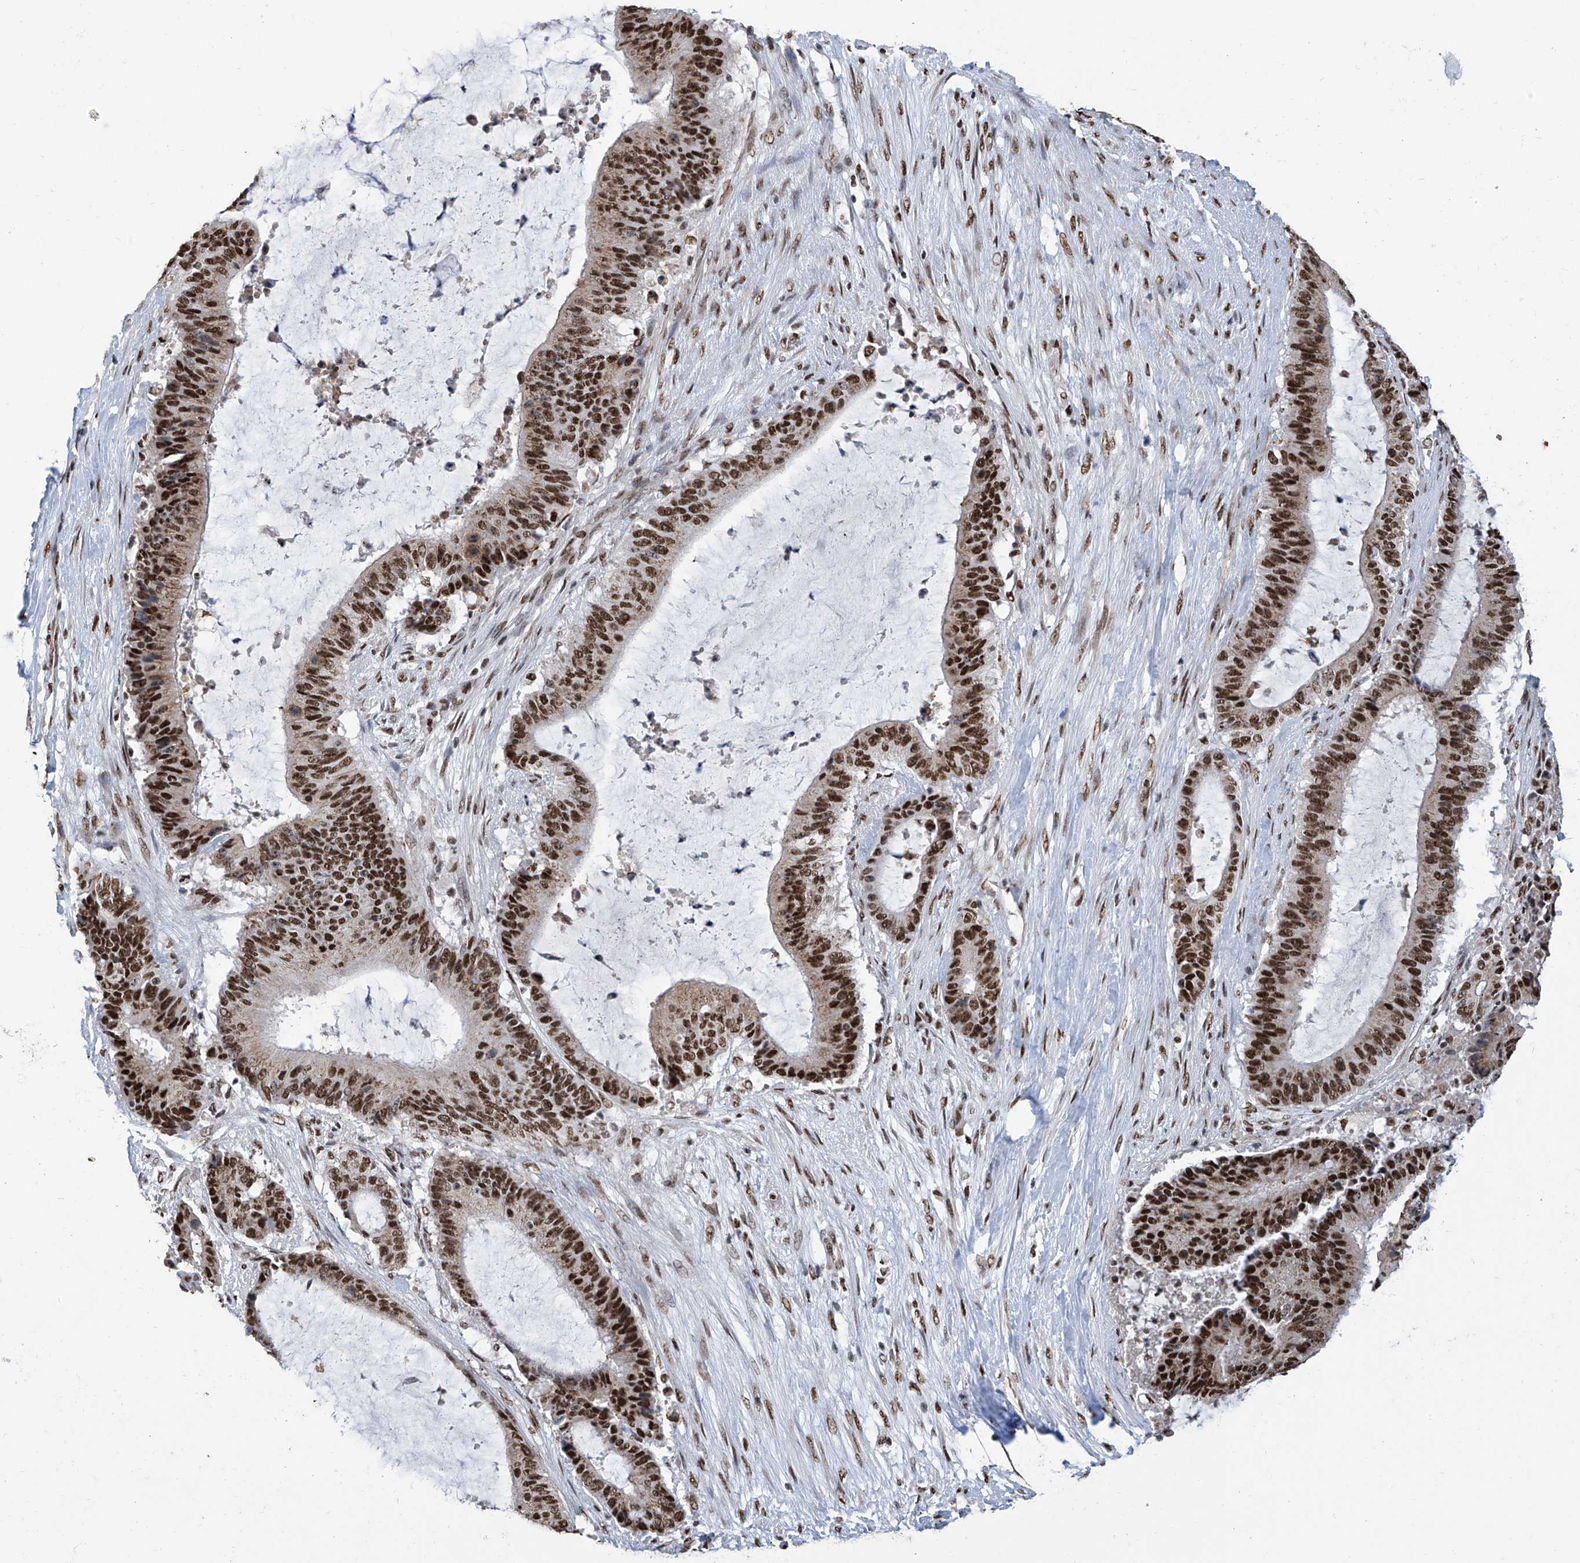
{"staining": {"intensity": "strong", "quantity": ">75%", "location": "cytoplasmic/membranous,nuclear"}, "tissue": "liver cancer", "cell_type": "Tumor cells", "image_type": "cancer", "snomed": [{"axis": "morphology", "description": "Normal tissue, NOS"}, {"axis": "morphology", "description": "Cholangiocarcinoma"}, {"axis": "topography", "description": "Liver"}, {"axis": "topography", "description": "Peripheral nerve tissue"}], "caption": "A micrograph showing strong cytoplasmic/membranous and nuclear expression in about >75% of tumor cells in liver cancer, as visualized by brown immunohistochemical staining.", "gene": "APLF", "patient": {"sex": "female", "age": 73}}